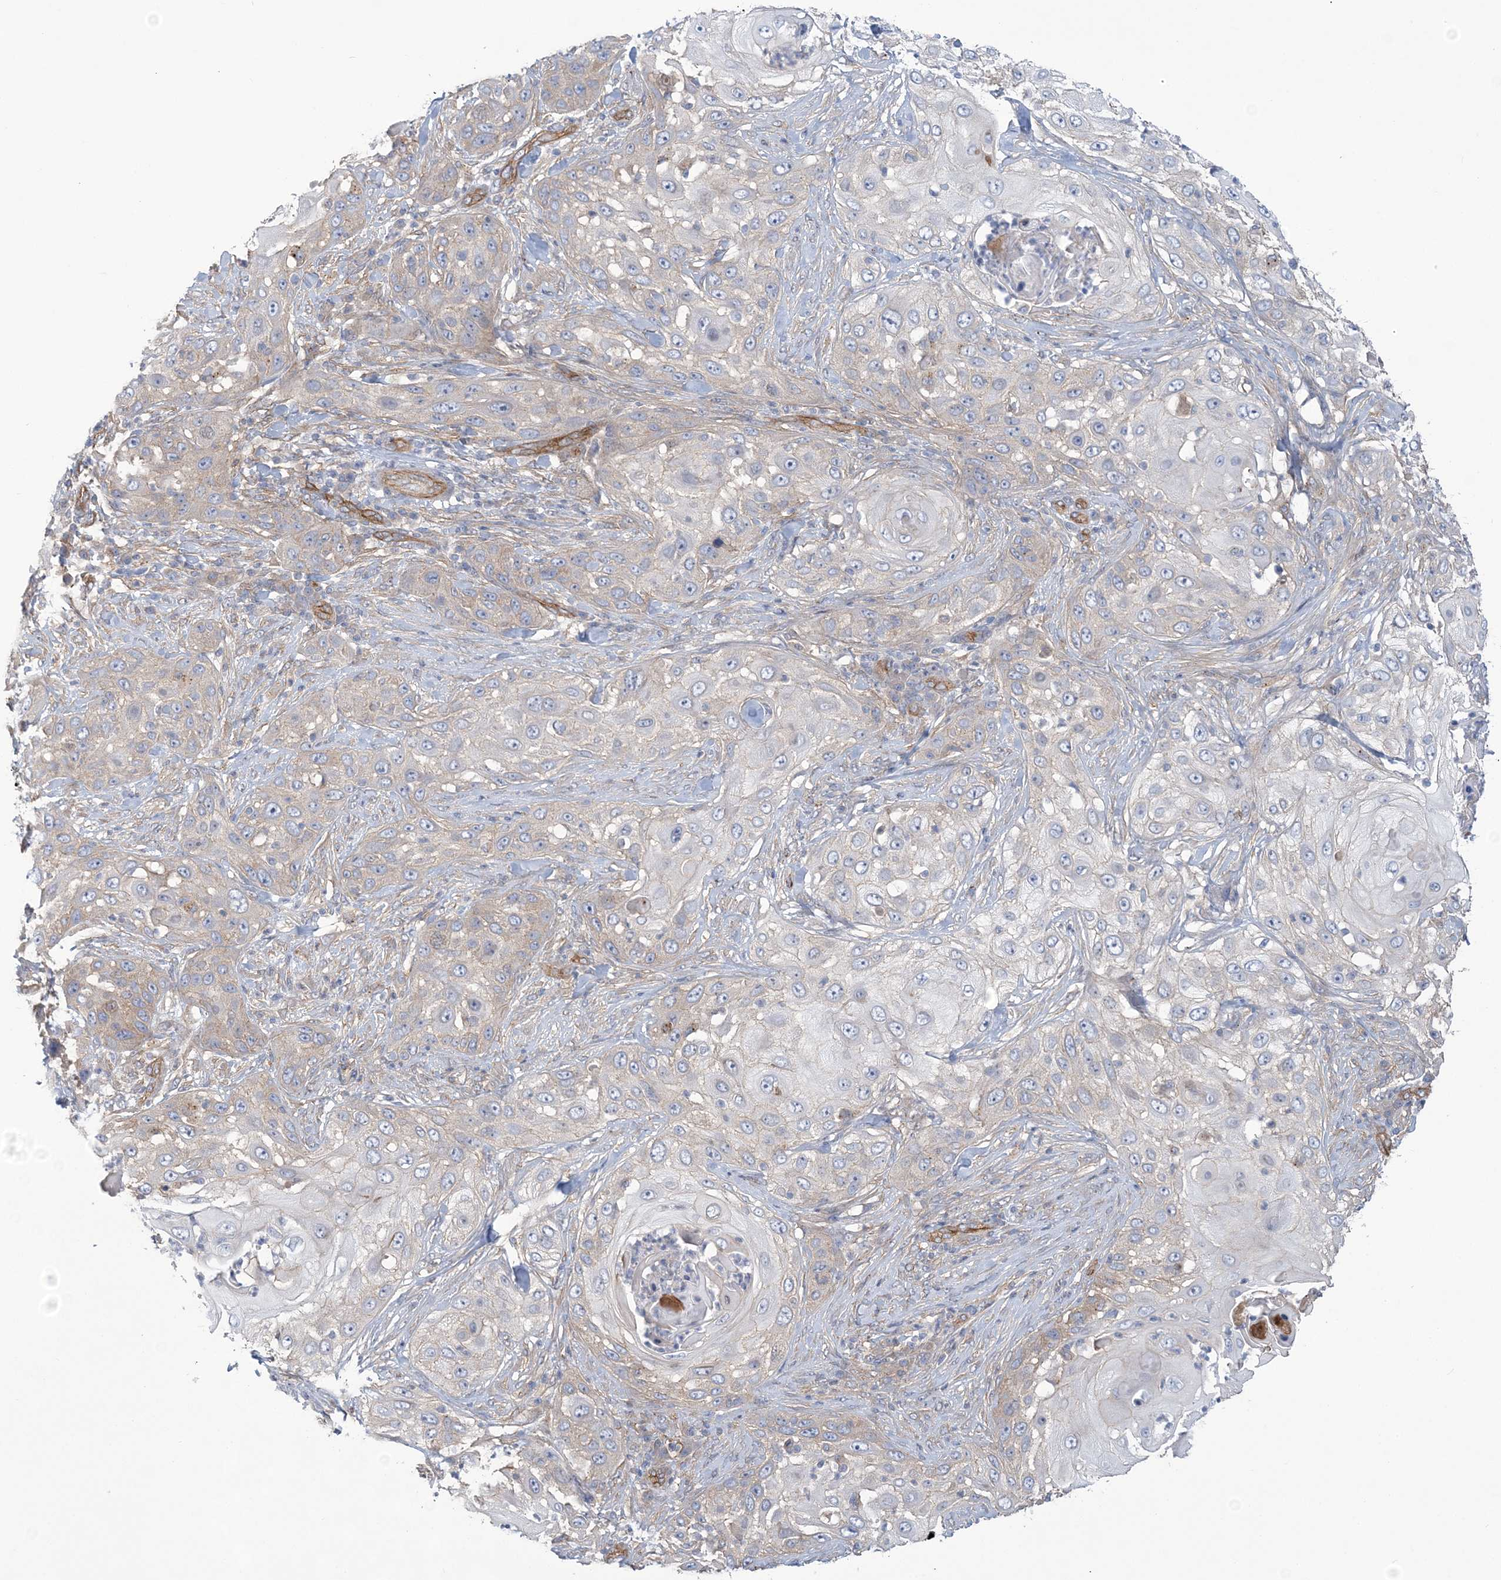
{"staining": {"intensity": "weak", "quantity": "<25%", "location": "cytoplasmic/membranous"}, "tissue": "skin cancer", "cell_type": "Tumor cells", "image_type": "cancer", "snomed": [{"axis": "morphology", "description": "Squamous cell carcinoma, NOS"}, {"axis": "topography", "description": "Skin"}], "caption": "Immunohistochemistry of skin cancer exhibits no staining in tumor cells.", "gene": "RAI14", "patient": {"sex": "female", "age": 44}}